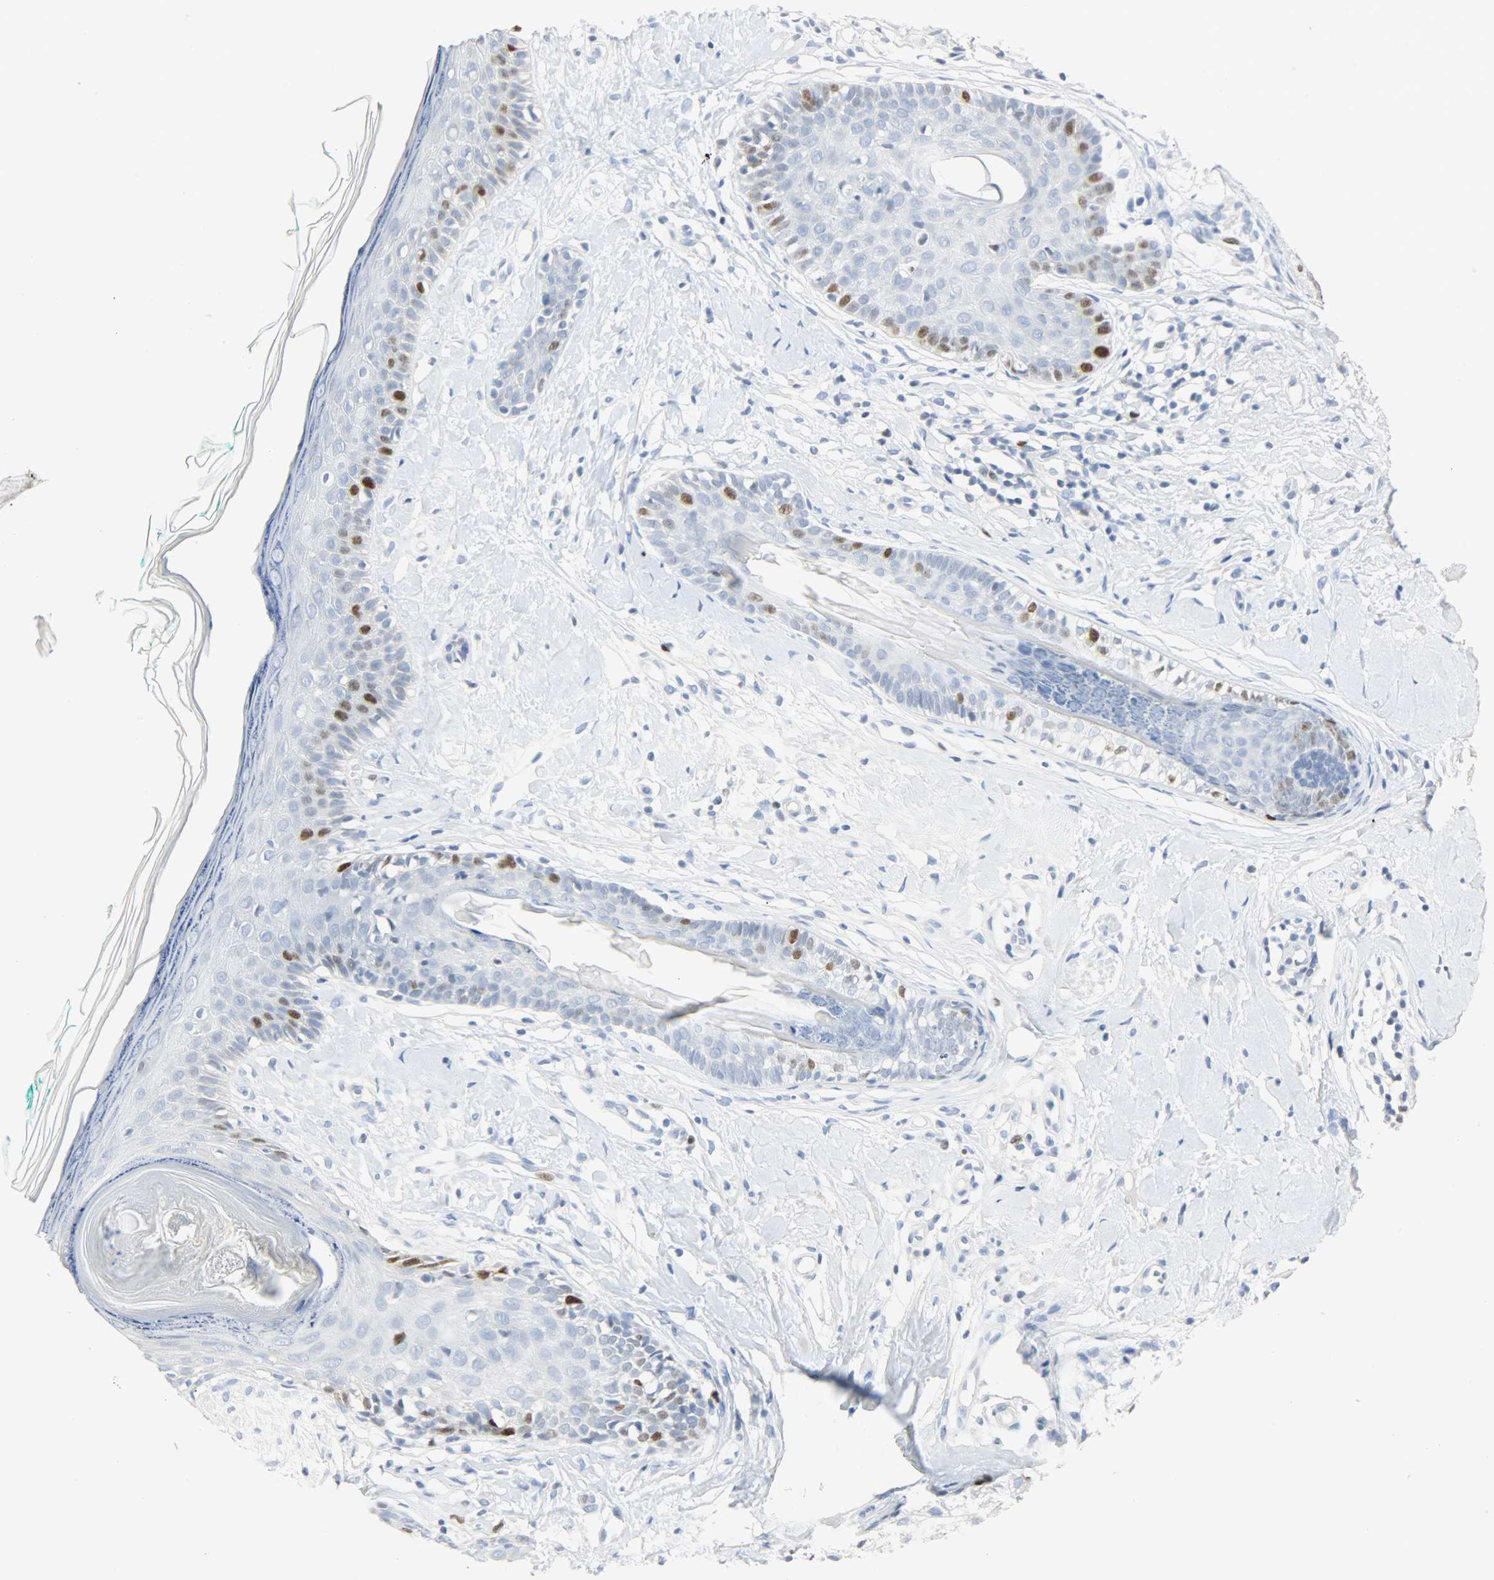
{"staining": {"intensity": "weak", "quantity": "25%-75%", "location": "nuclear"}, "tissue": "skin cancer", "cell_type": "Tumor cells", "image_type": "cancer", "snomed": [{"axis": "morphology", "description": "Basal cell carcinoma"}, {"axis": "topography", "description": "Skin"}], "caption": "Skin cancer tissue exhibits weak nuclear expression in approximately 25%-75% of tumor cells The staining was performed using DAB (3,3'-diaminobenzidine), with brown indicating positive protein expression. Nuclei are stained blue with hematoxylin.", "gene": "HELLS", "patient": {"sex": "female", "age": 58}}